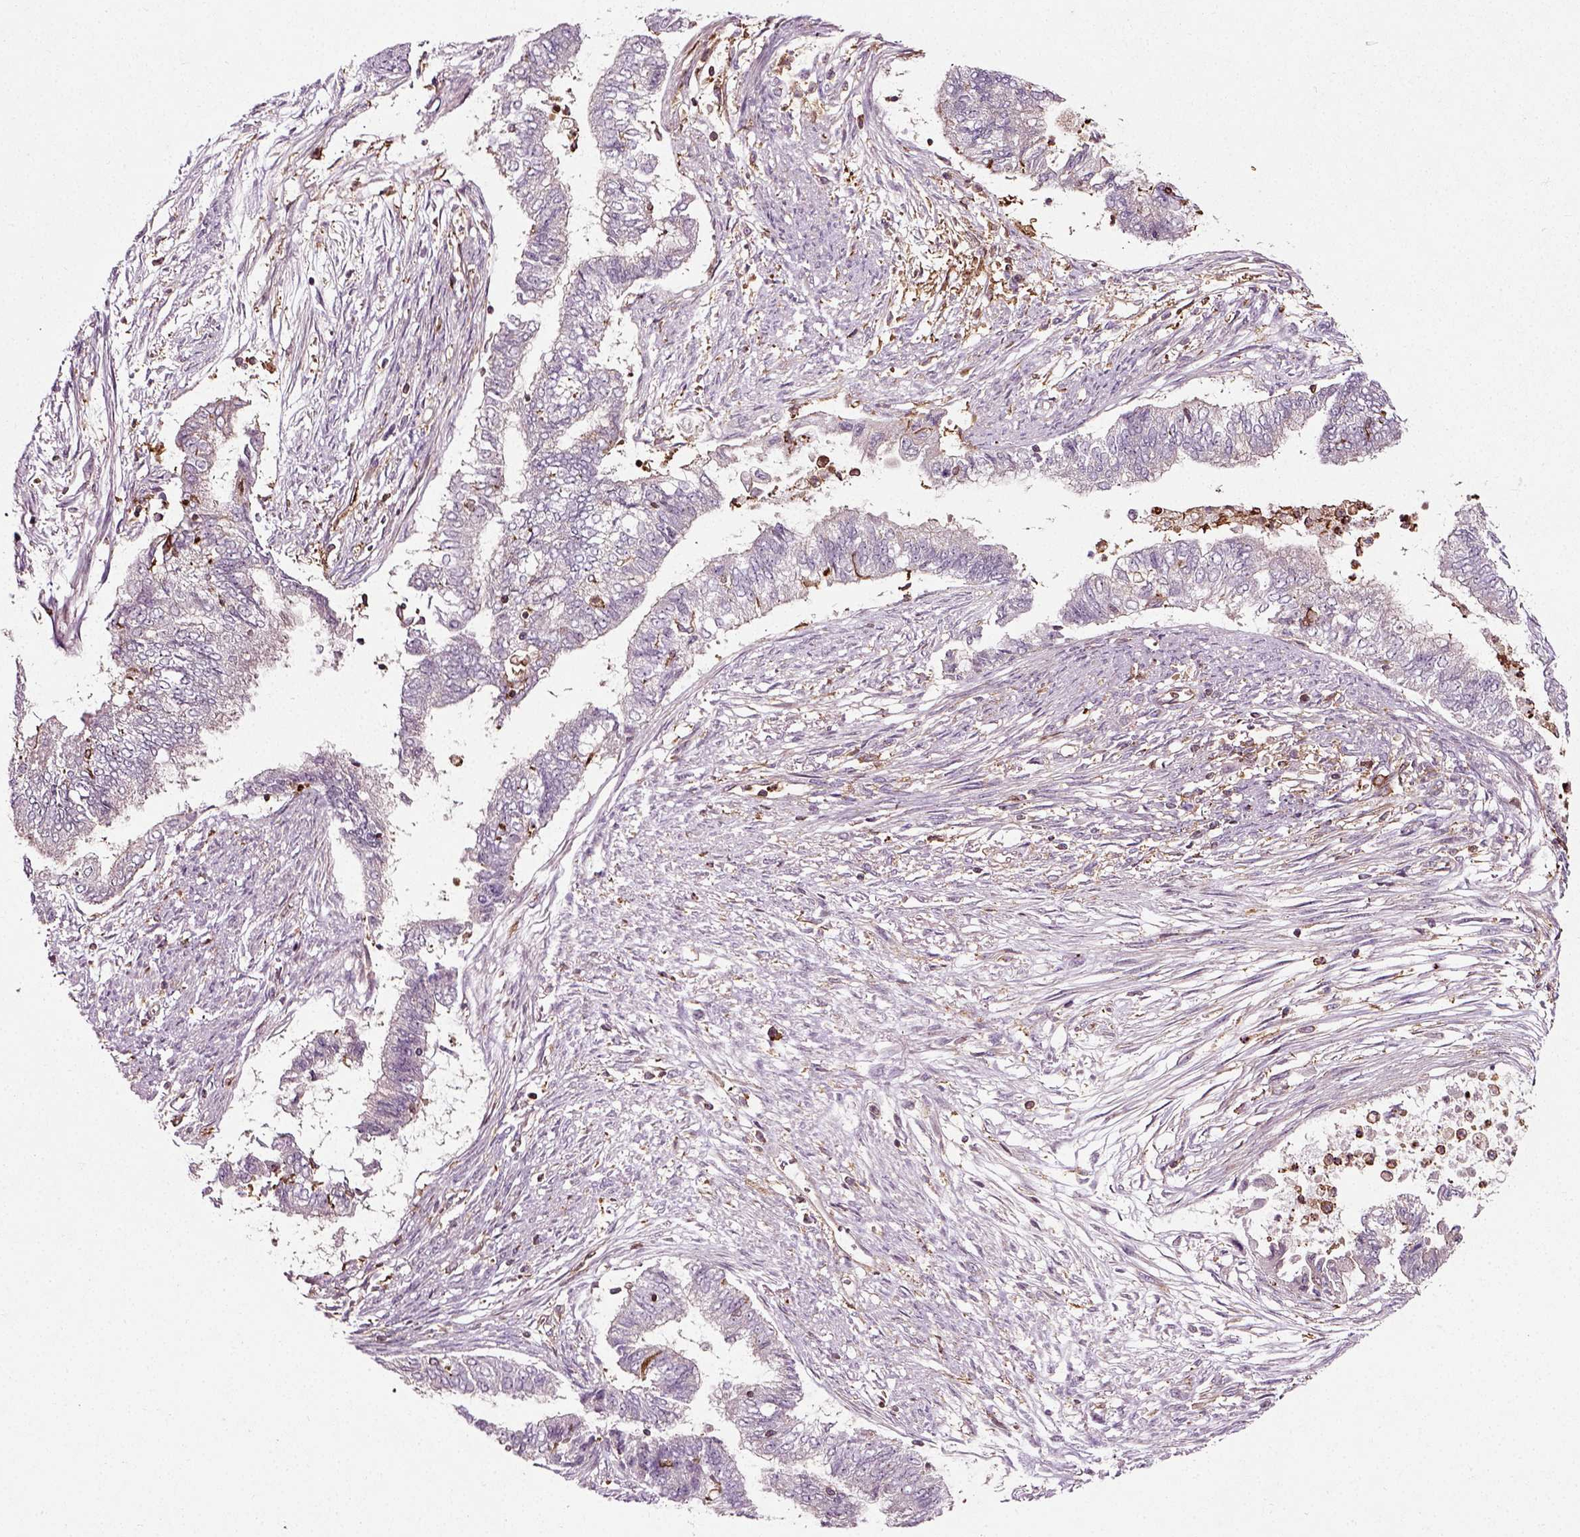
{"staining": {"intensity": "negative", "quantity": "none", "location": "none"}, "tissue": "endometrial cancer", "cell_type": "Tumor cells", "image_type": "cancer", "snomed": [{"axis": "morphology", "description": "Adenocarcinoma, NOS"}, {"axis": "topography", "description": "Endometrium"}], "caption": "An immunohistochemistry (IHC) histopathology image of endometrial cancer (adenocarcinoma) is shown. There is no staining in tumor cells of endometrial cancer (adenocarcinoma).", "gene": "RHOF", "patient": {"sex": "female", "age": 65}}